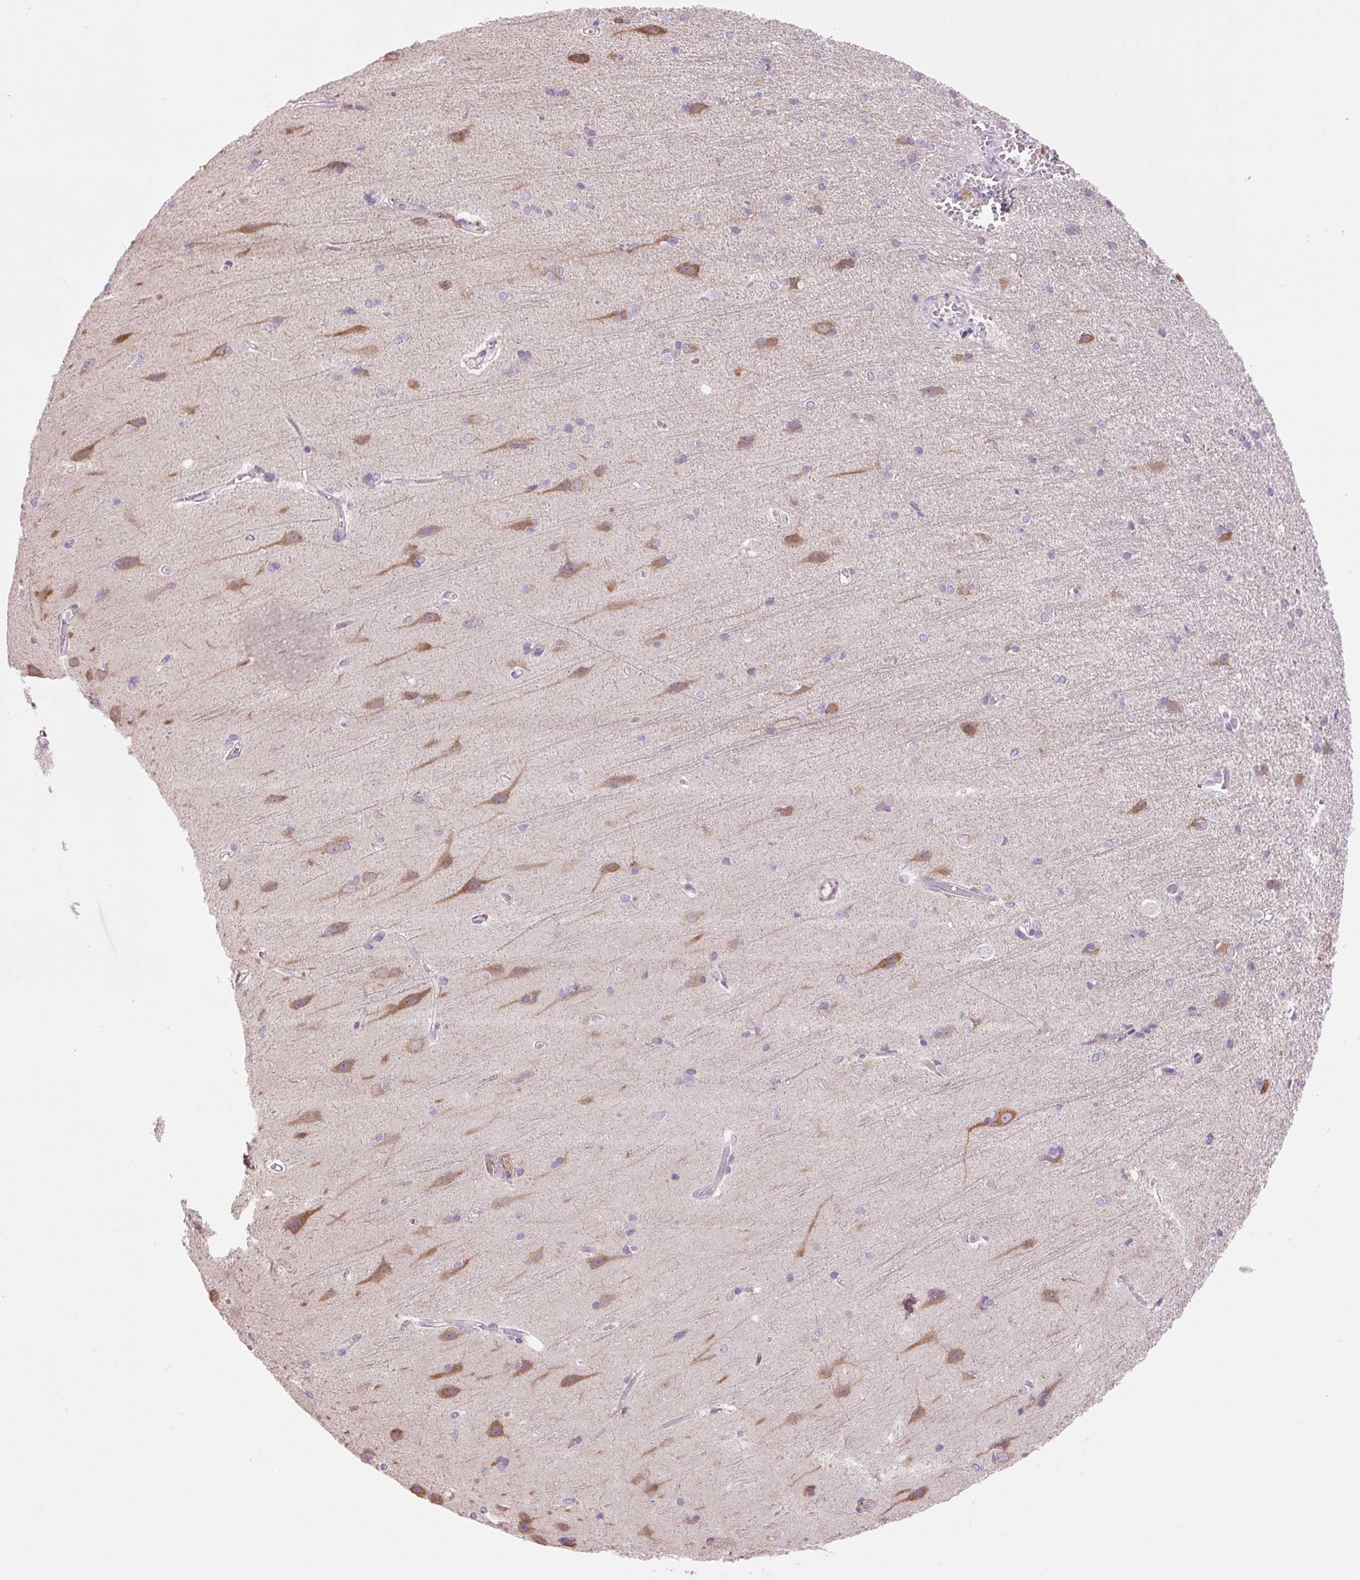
{"staining": {"intensity": "negative", "quantity": "none", "location": "none"}, "tissue": "cerebral cortex", "cell_type": "Endothelial cells", "image_type": "normal", "snomed": [{"axis": "morphology", "description": "Normal tissue, NOS"}, {"axis": "topography", "description": "Cerebral cortex"}], "caption": "Immunohistochemistry micrograph of unremarkable cerebral cortex: cerebral cortex stained with DAB shows no significant protein staining in endothelial cells. (DAB (3,3'-diaminobenzidine) immunohistochemistry, high magnification).", "gene": "TMEM100", "patient": {"sex": "male", "age": 37}}